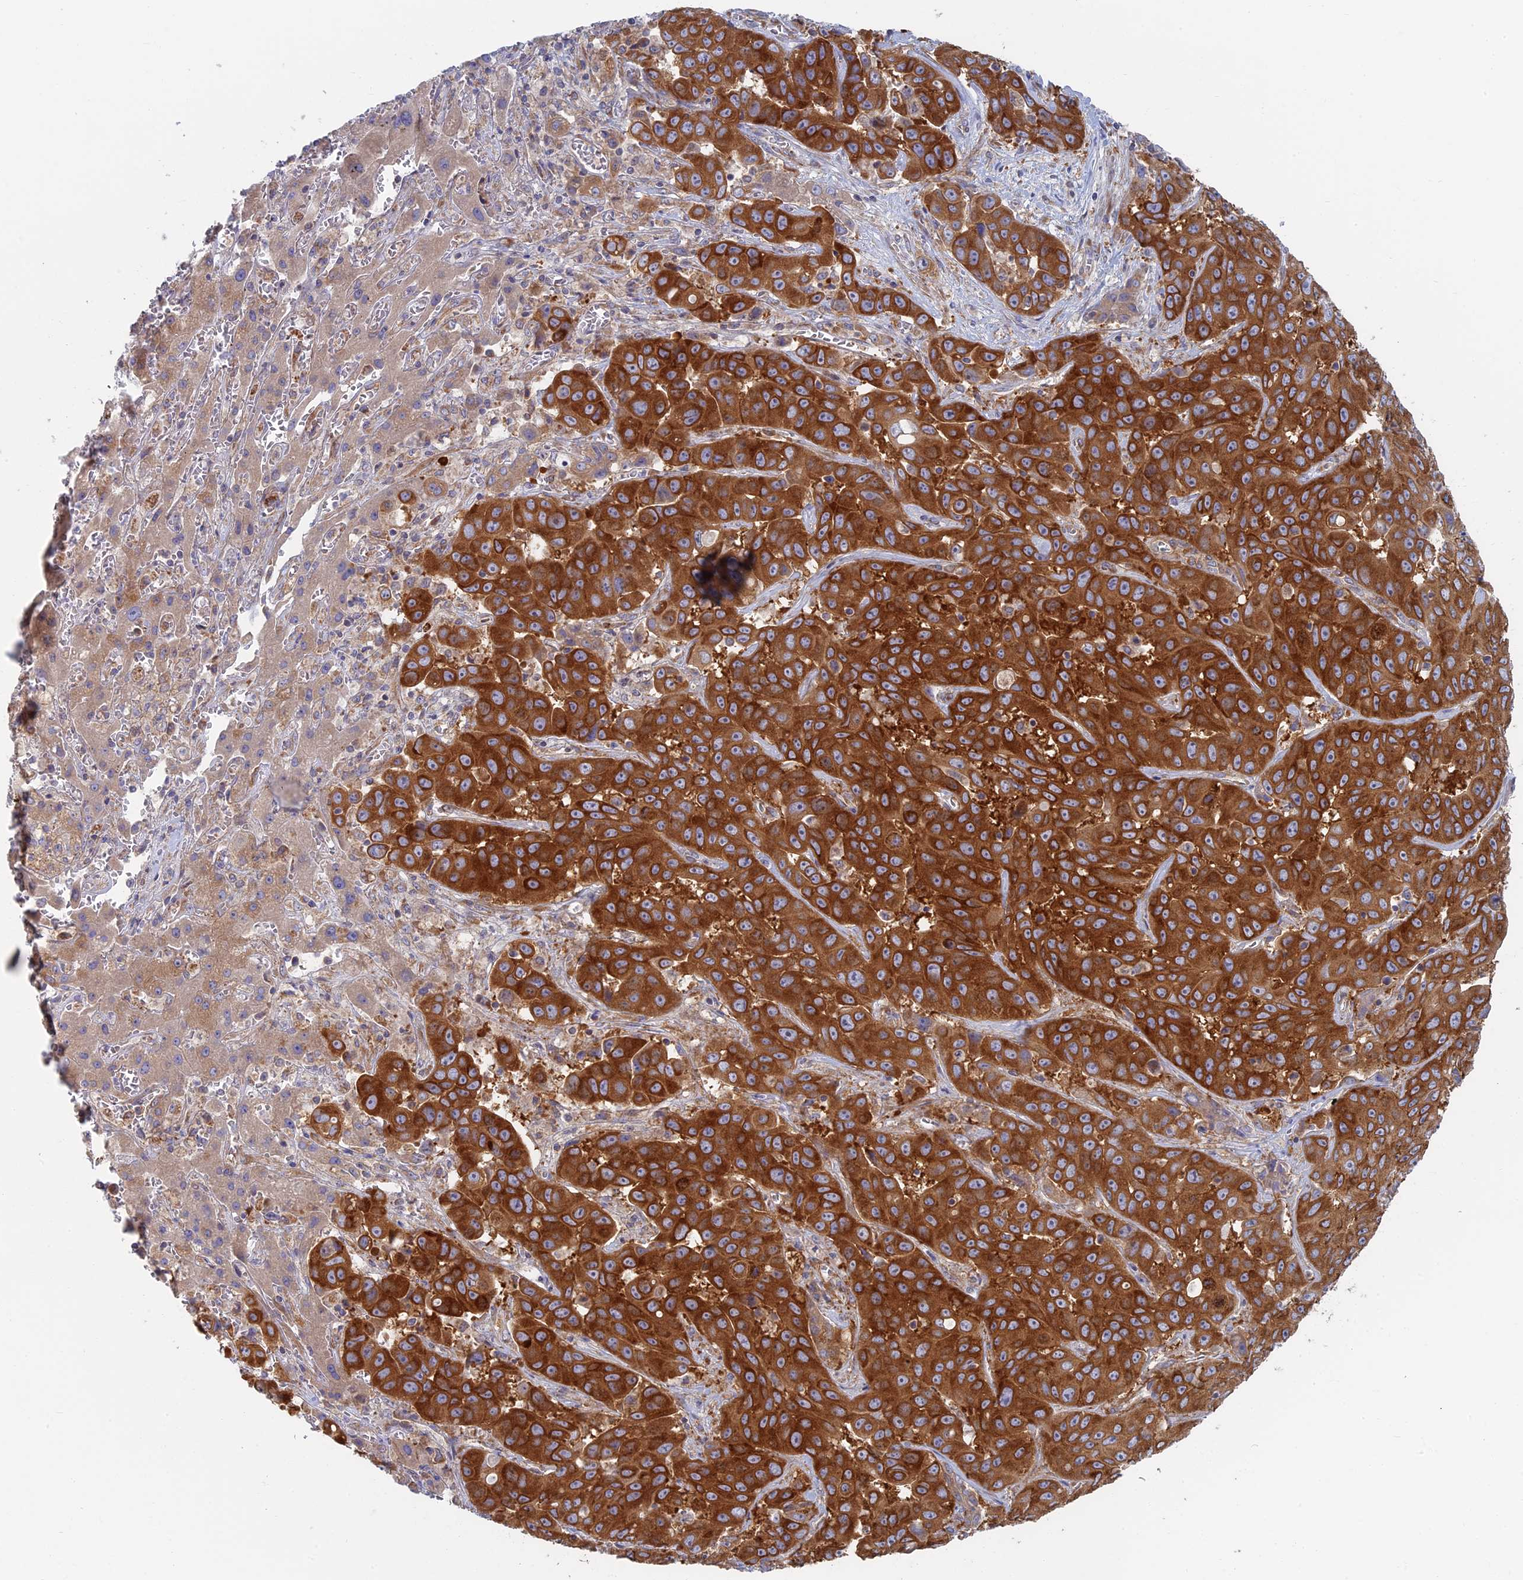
{"staining": {"intensity": "strong", "quantity": ">75%", "location": "cytoplasmic/membranous"}, "tissue": "liver cancer", "cell_type": "Tumor cells", "image_type": "cancer", "snomed": [{"axis": "morphology", "description": "Cholangiocarcinoma"}, {"axis": "topography", "description": "Liver"}], "caption": "Protein expression analysis of liver cancer (cholangiocarcinoma) displays strong cytoplasmic/membranous staining in about >75% of tumor cells.", "gene": "TBC1D30", "patient": {"sex": "female", "age": 52}}